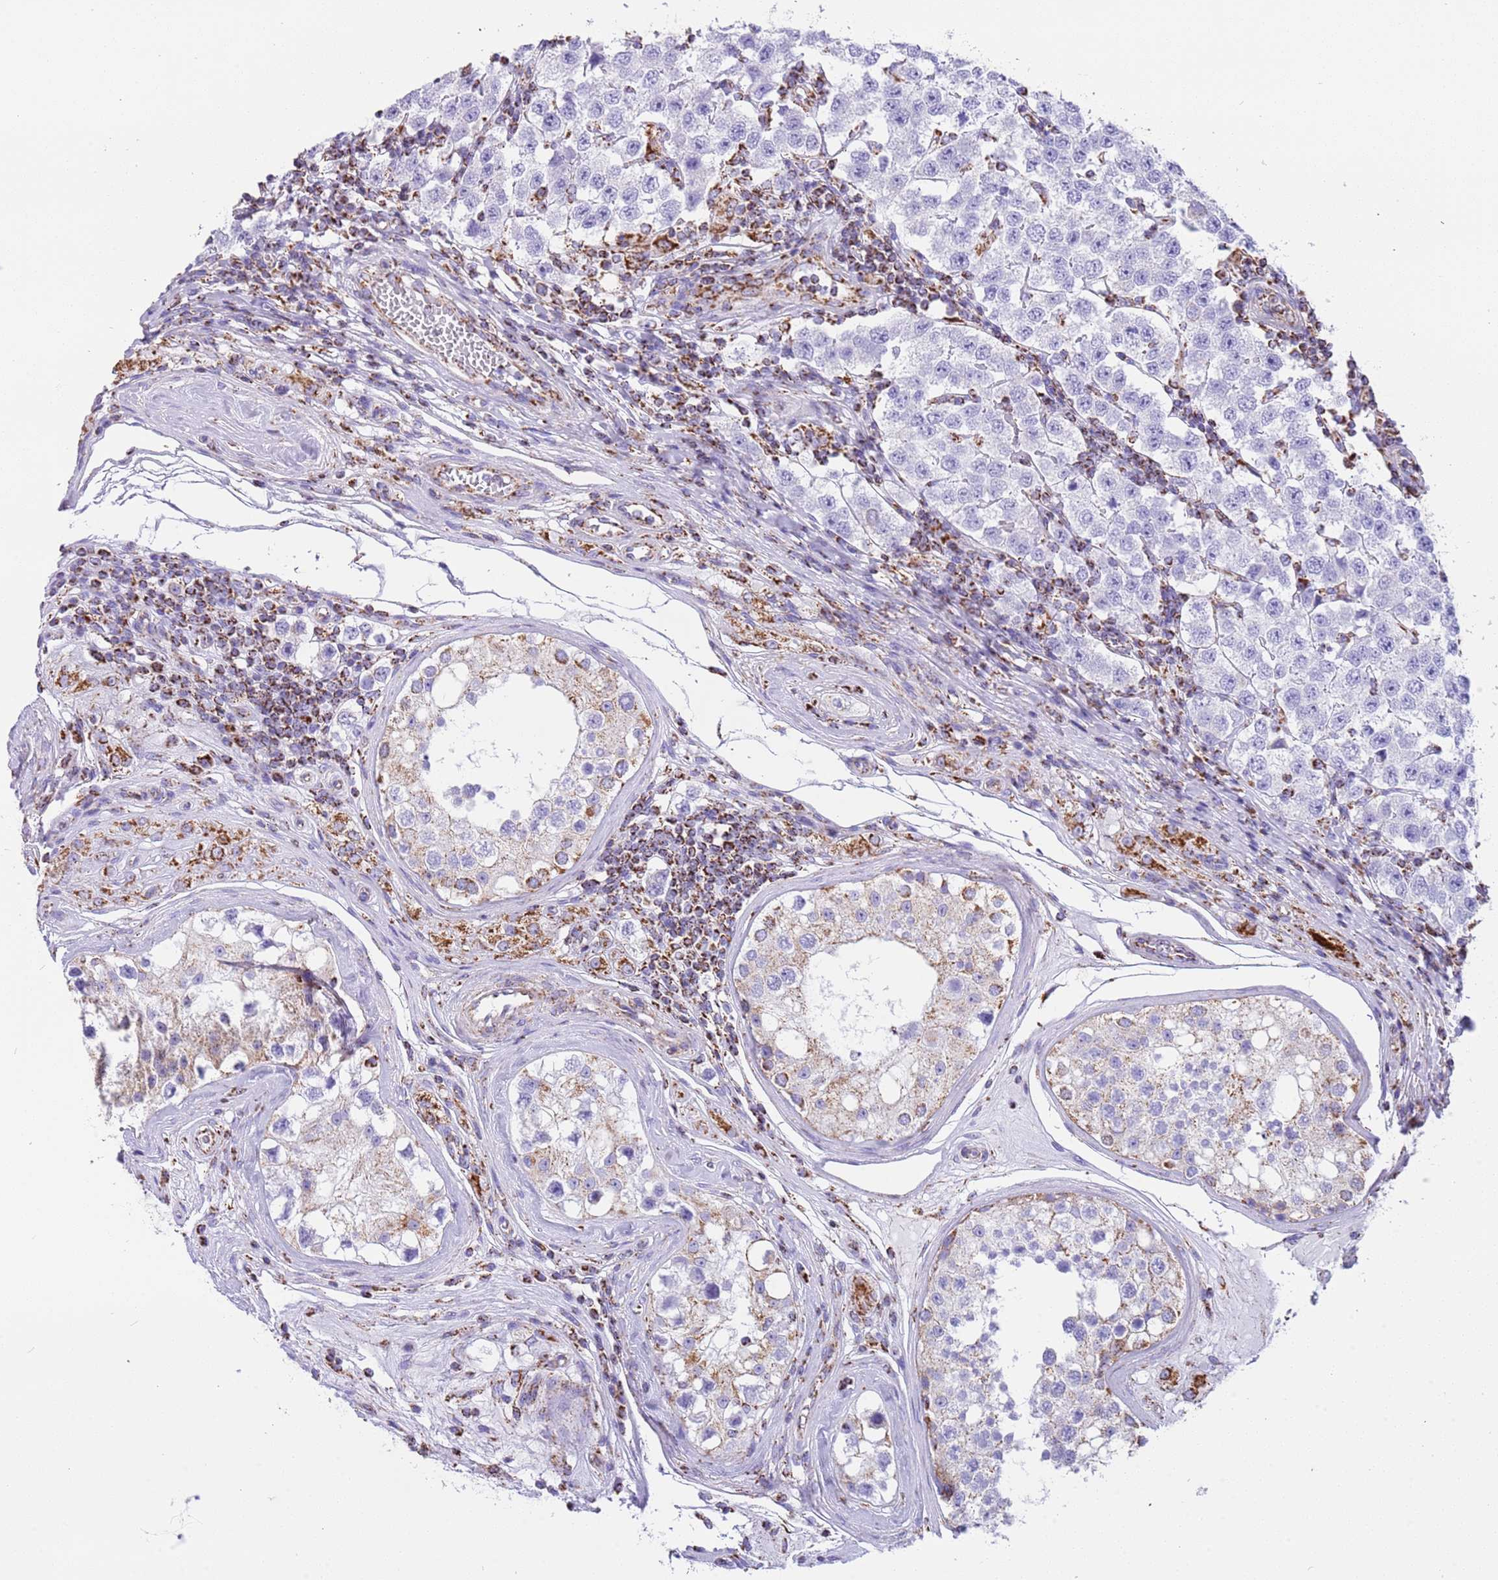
{"staining": {"intensity": "negative", "quantity": "none", "location": "none"}, "tissue": "testis cancer", "cell_type": "Tumor cells", "image_type": "cancer", "snomed": [{"axis": "morphology", "description": "Seminoma, NOS"}, {"axis": "topography", "description": "Testis"}], "caption": "Human testis seminoma stained for a protein using IHC exhibits no expression in tumor cells.", "gene": "SUCLG2", "patient": {"sex": "male", "age": 34}}